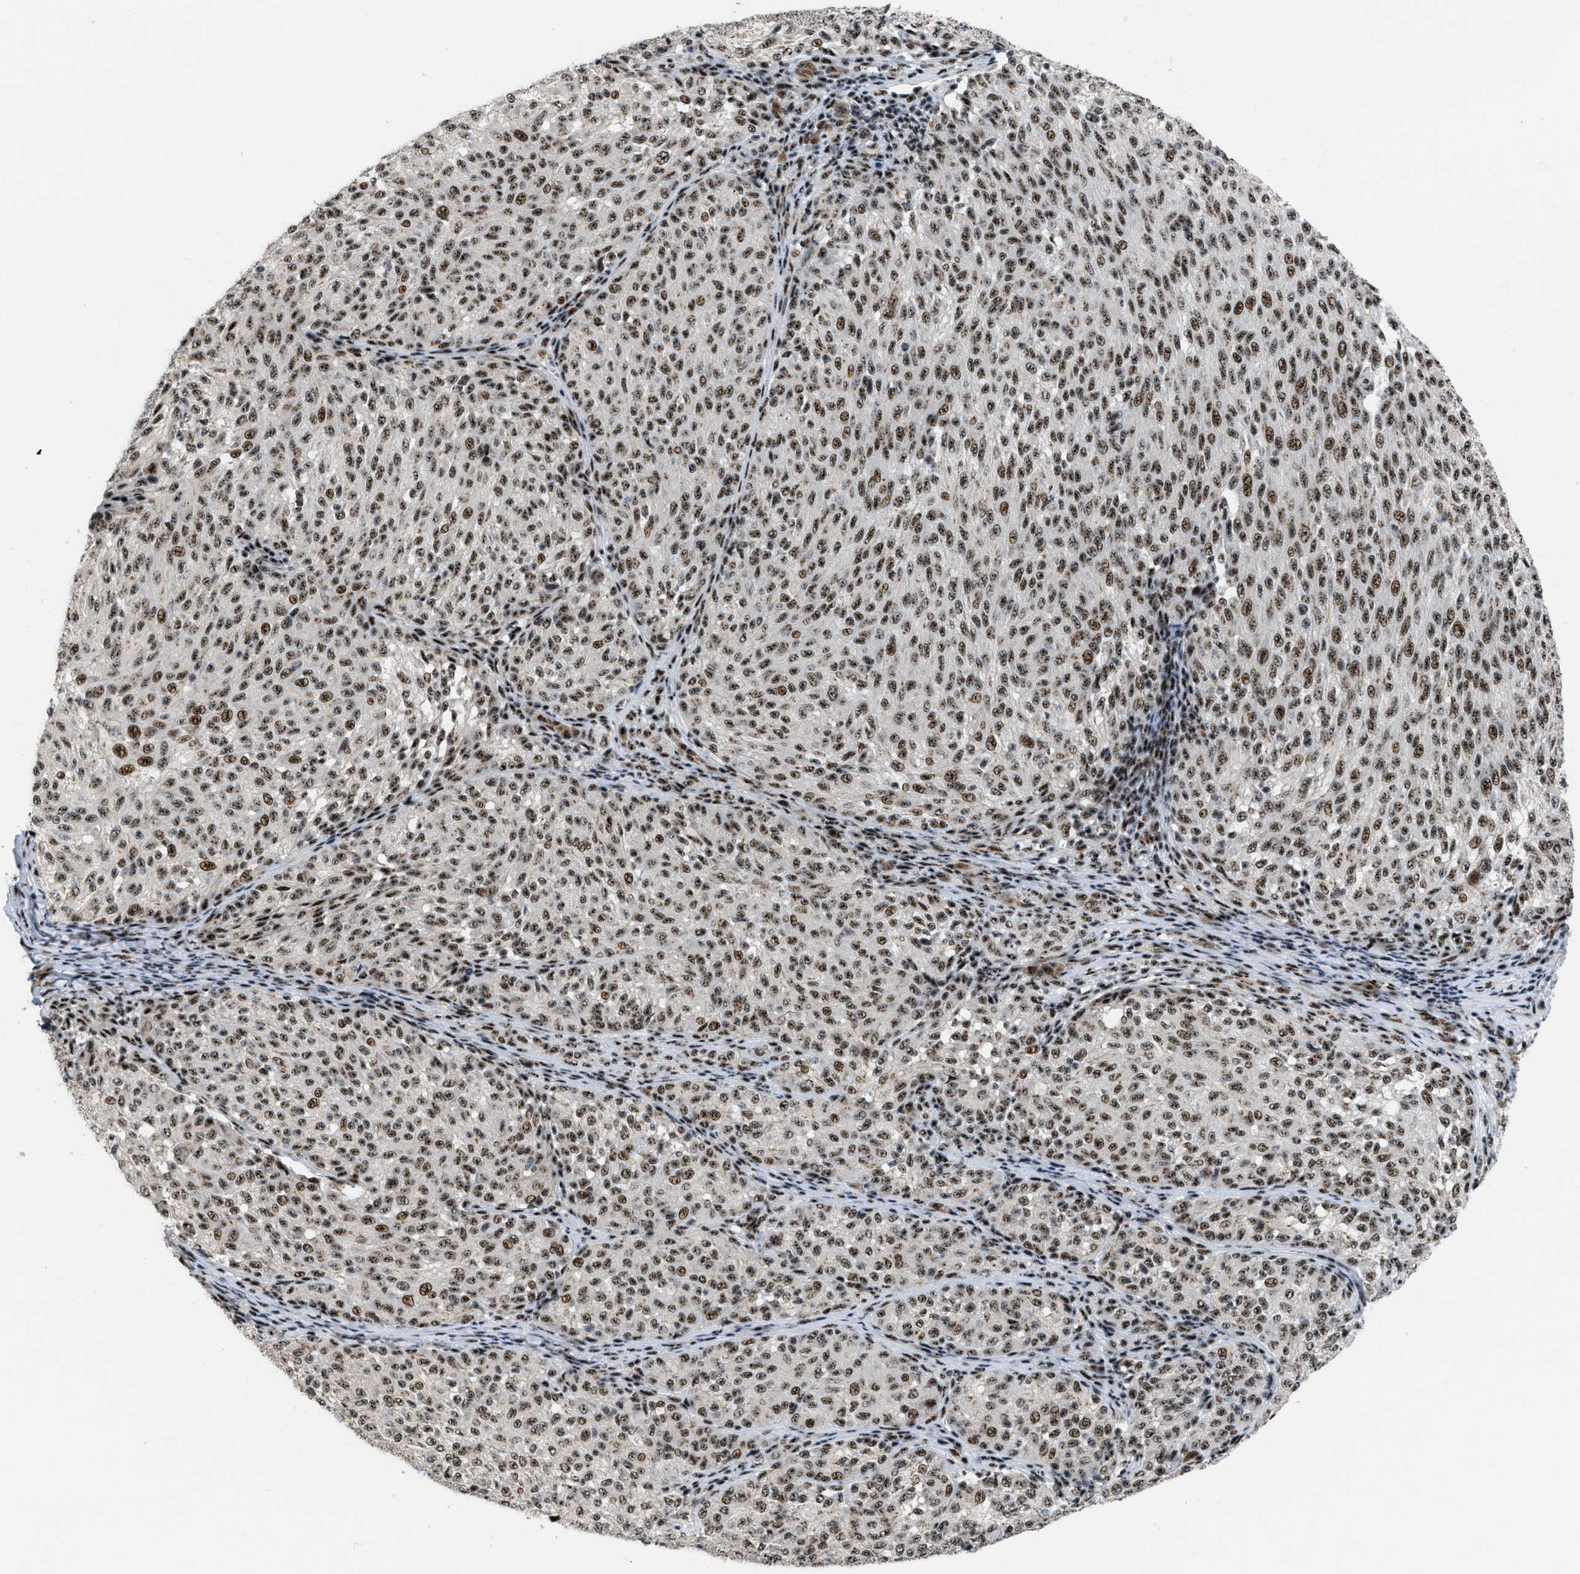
{"staining": {"intensity": "strong", "quantity": ">75%", "location": "nuclear"}, "tissue": "melanoma", "cell_type": "Tumor cells", "image_type": "cancer", "snomed": [{"axis": "morphology", "description": "Malignant melanoma, NOS"}, {"axis": "topography", "description": "Skin"}], "caption": "Protein staining shows strong nuclear staining in about >75% of tumor cells in melanoma.", "gene": "CDR2", "patient": {"sex": "female", "age": 72}}